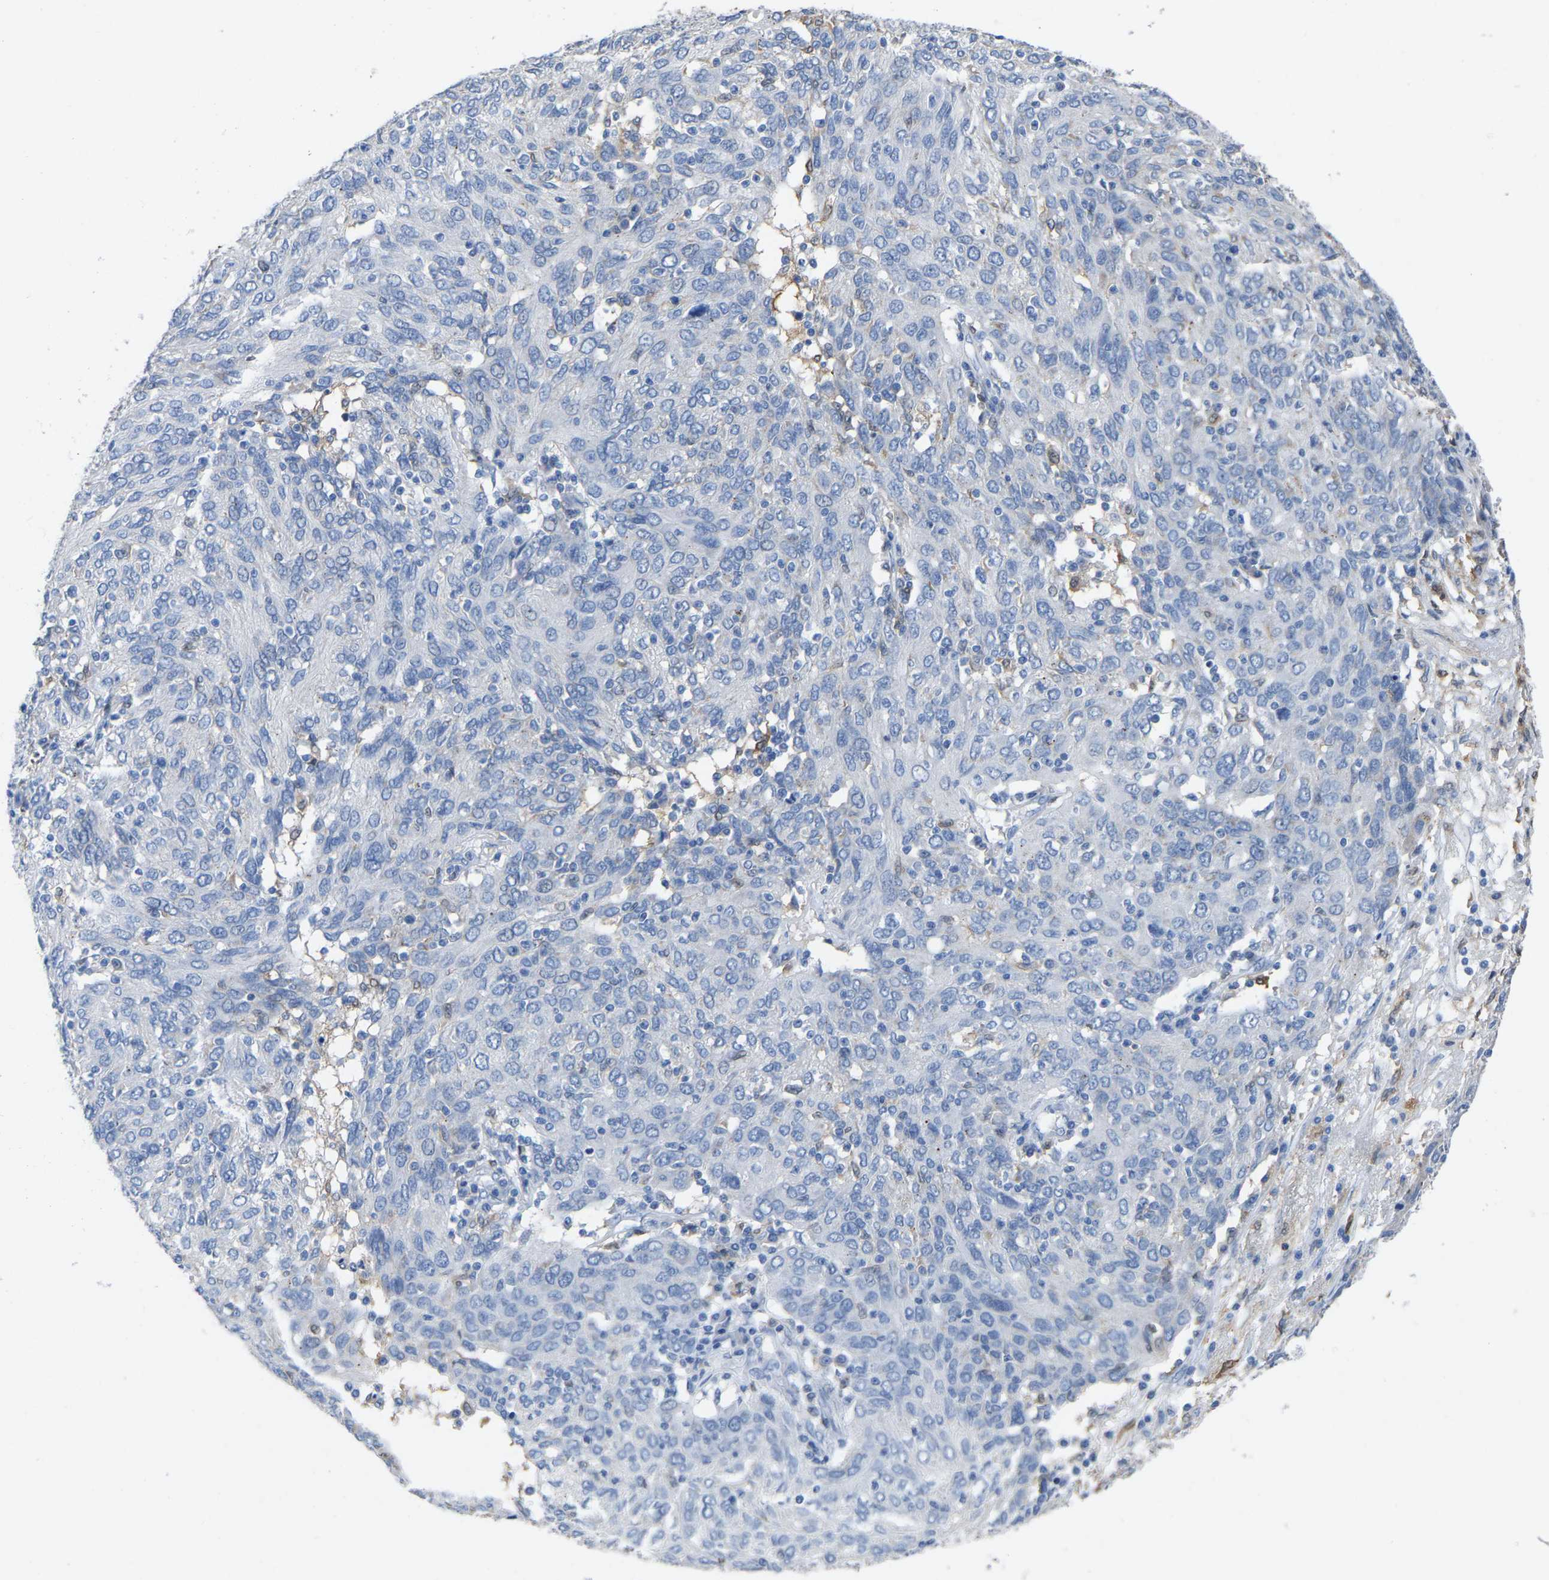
{"staining": {"intensity": "negative", "quantity": "none", "location": "none"}, "tissue": "ovarian cancer", "cell_type": "Tumor cells", "image_type": "cancer", "snomed": [{"axis": "morphology", "description": "Carcinoma, endometroid"}, {"axis": "topography", "description": "Ovary"}], "caption": "Ovarian cancer (endometroid carcinoma) stained for a protein using immunohistochemistry (IHC) displays no positivity tumor cells.", "gene": "ULBP2", "patient": {"sex": "female", "age": 50}}